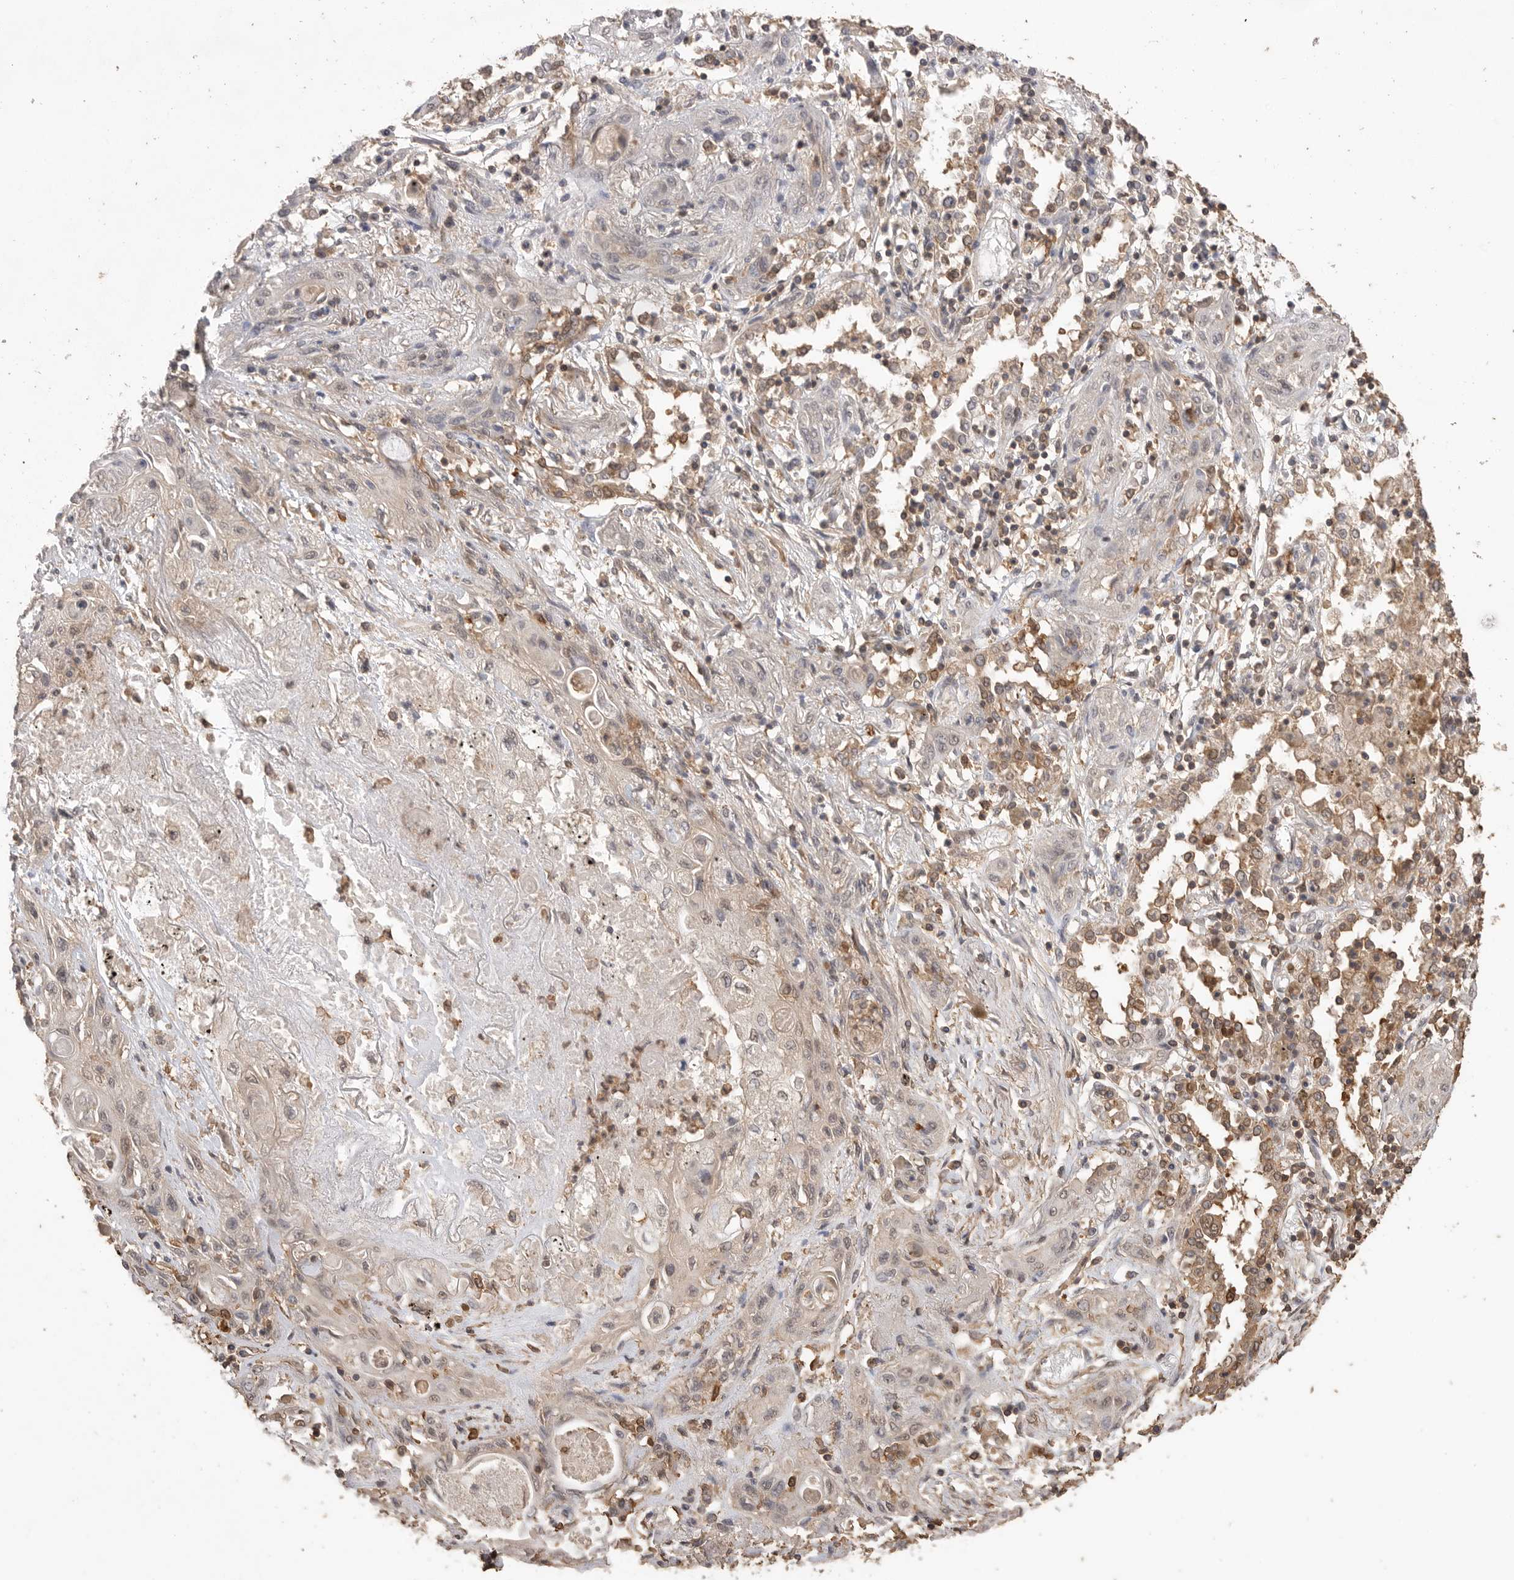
{"staining": {"intensity": "negative", "quantity": "none", "location": "none"}, "tissue": "lung cancer", "cell_type": "Tumor cells", "image_type": "cancer", "snomed": [{"axis": "morphology", "description": "Squamous cell carcinoma, NOS"}, {"axis": "topography", "description": "Lung"}], "caption": "The immunohistochemistry (IHC) image has no significant staining in tumor cells of squamous cell carcinoma (lung) tissue.", "gene": "MAP2K1", "patient": {"sex": "female", "age": 47}}